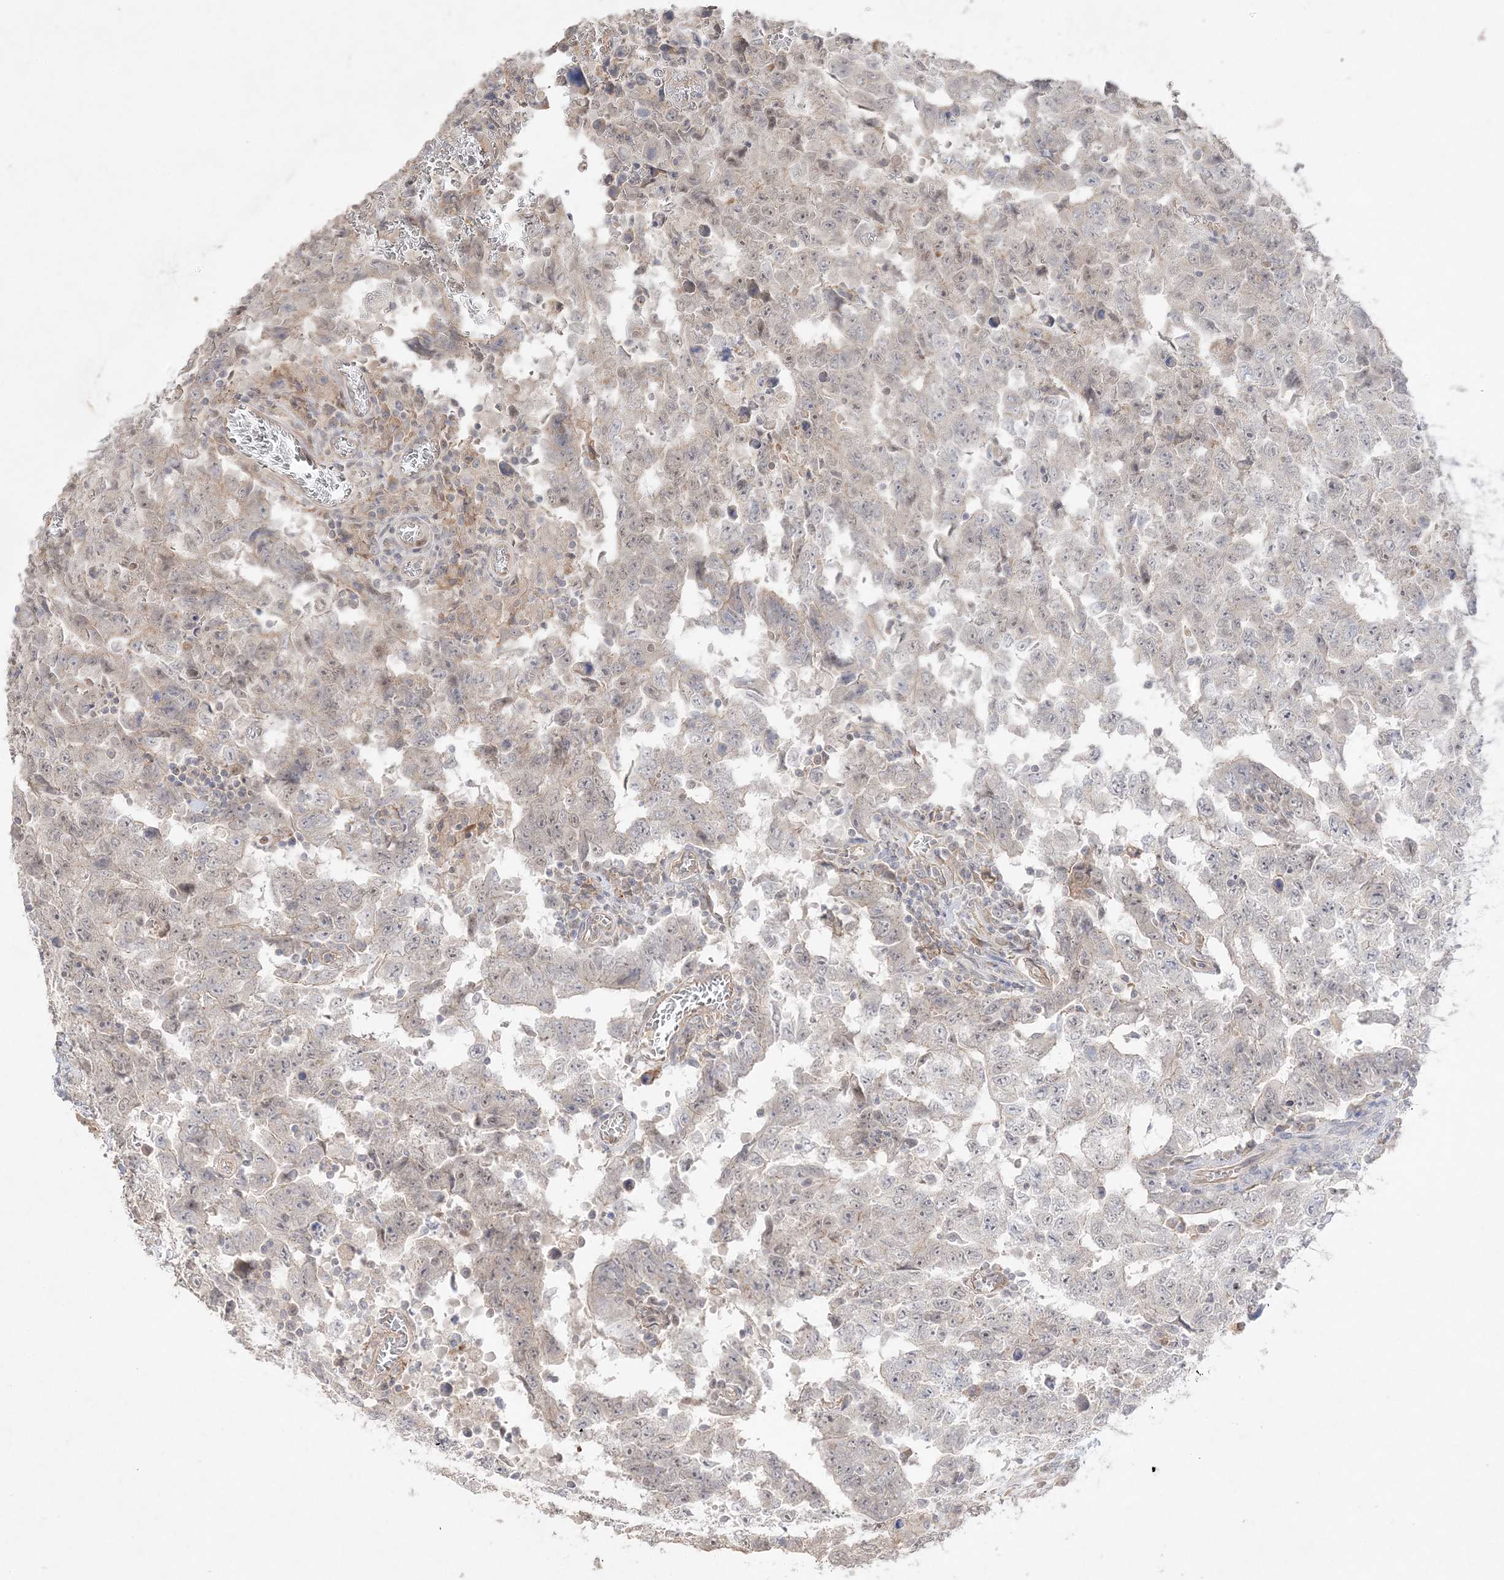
{"staining": {"intensity": "negative", "quantity": "none", "location": "none"}, "tissue": "testis cancer", "cell_type": "Tumor cells", "image_type": "cancer", "snomed": [{"axis": "morphology", "description": "Carcinoma, Embryonal, NOS"}, {"axis": "topography", "description": "Testis"}], "caption": "This is an immunohistochemistry histopathology image of human embryonal carcinoma (testis). There is no staining in tumor cells.", "gene": "SH3BP4", "patient": {"sex": "male", "age": 26}}